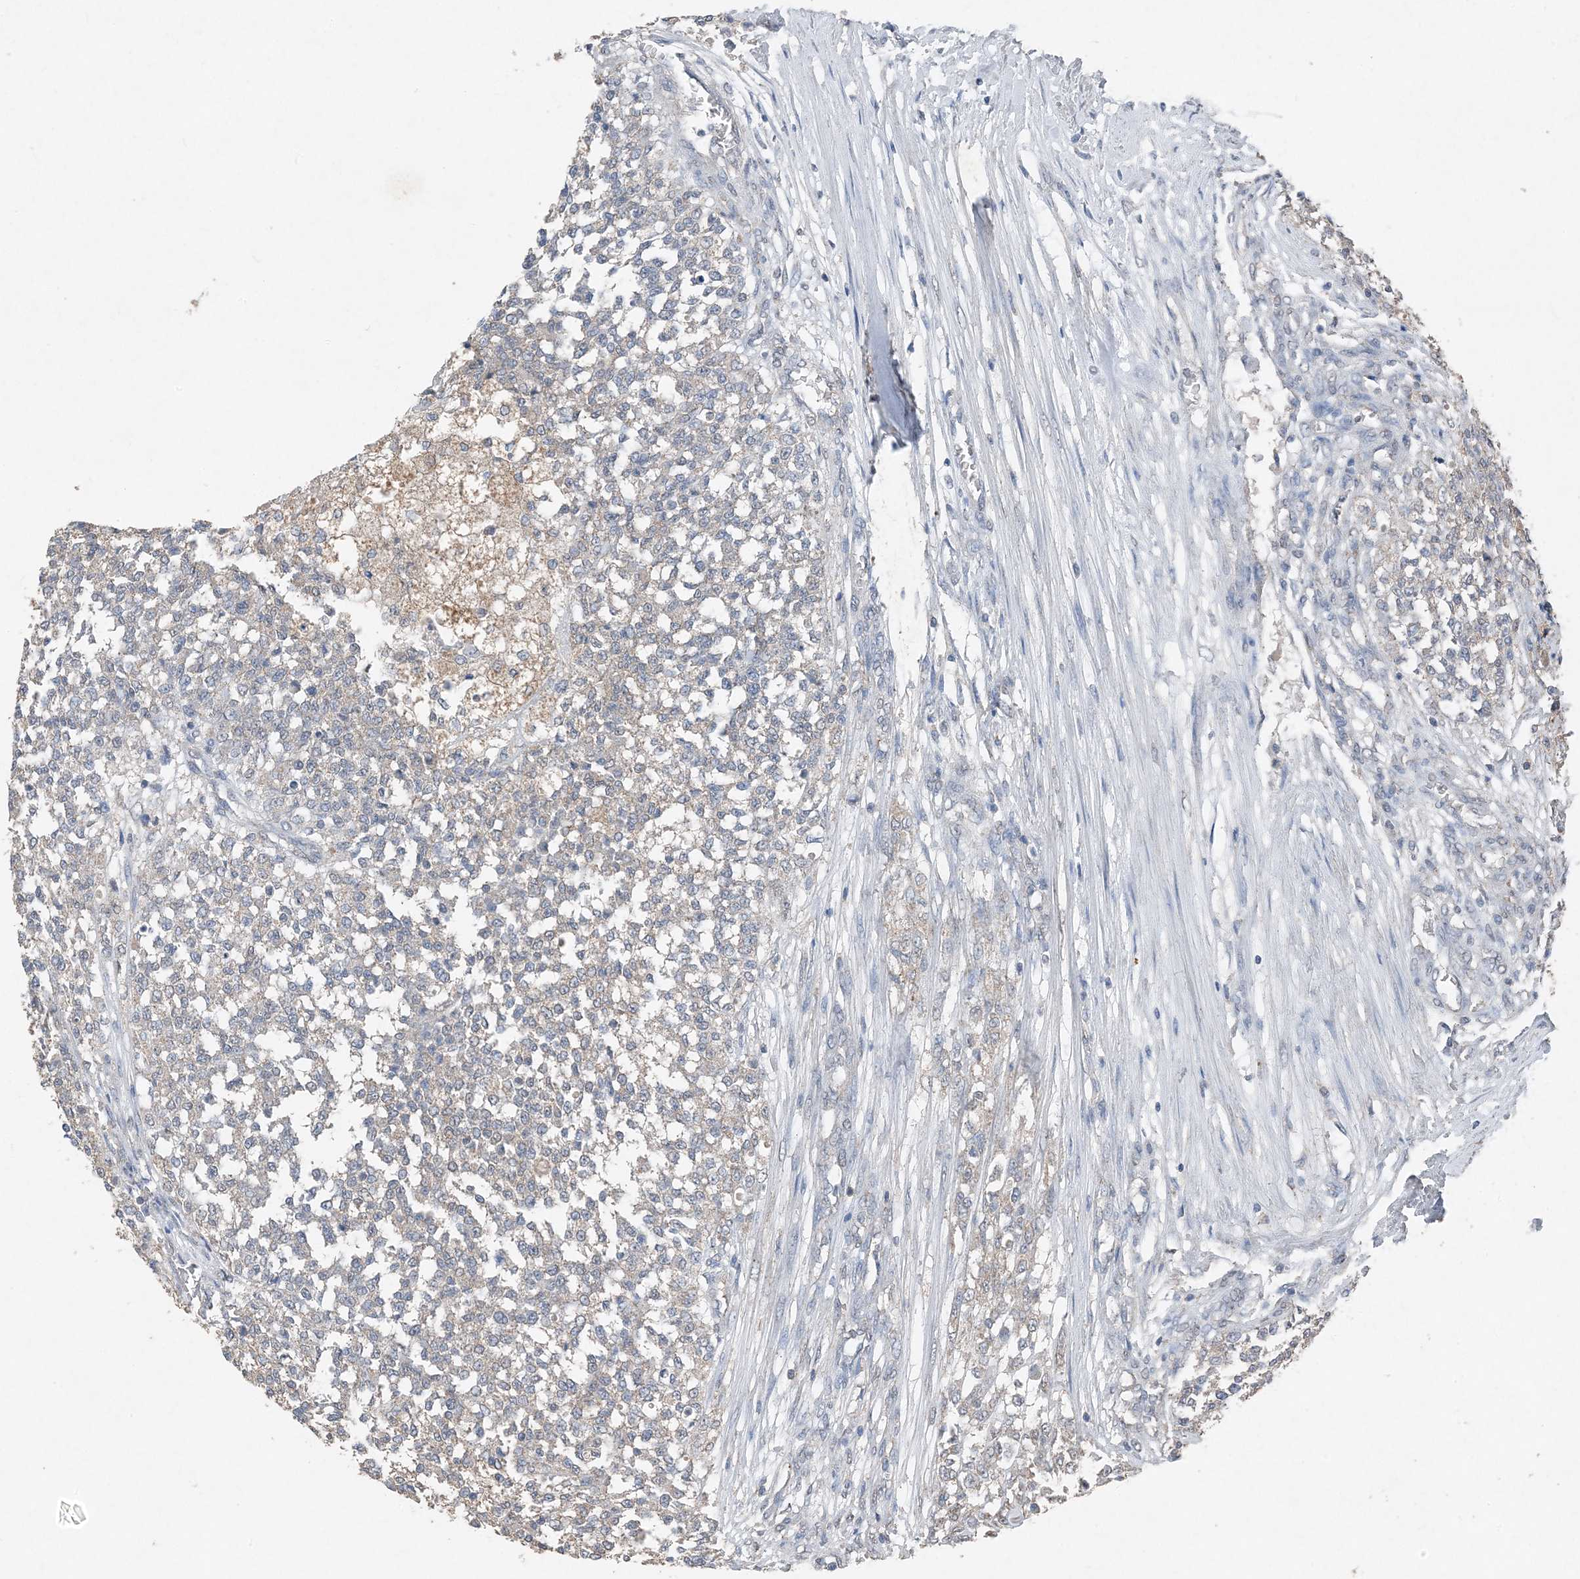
{"staining": {"intensity": "negative", "quantity": "none", "location": "none"}, "tissue": "testis cancer", "cell_type": "Tumor cells", "image_type": "cancer", "snomed": [{"axis": "morphology", "description": "Seminoma, NOS"}, {"axis": "topography", "description": "Testis"}], "caption": "DAB immunohistochemical staining of human seminoma (testis) demonstrates no significant staining in tumor cells.", "gene": "FCN3", "patient": {"sex": "male", "age": 59}}